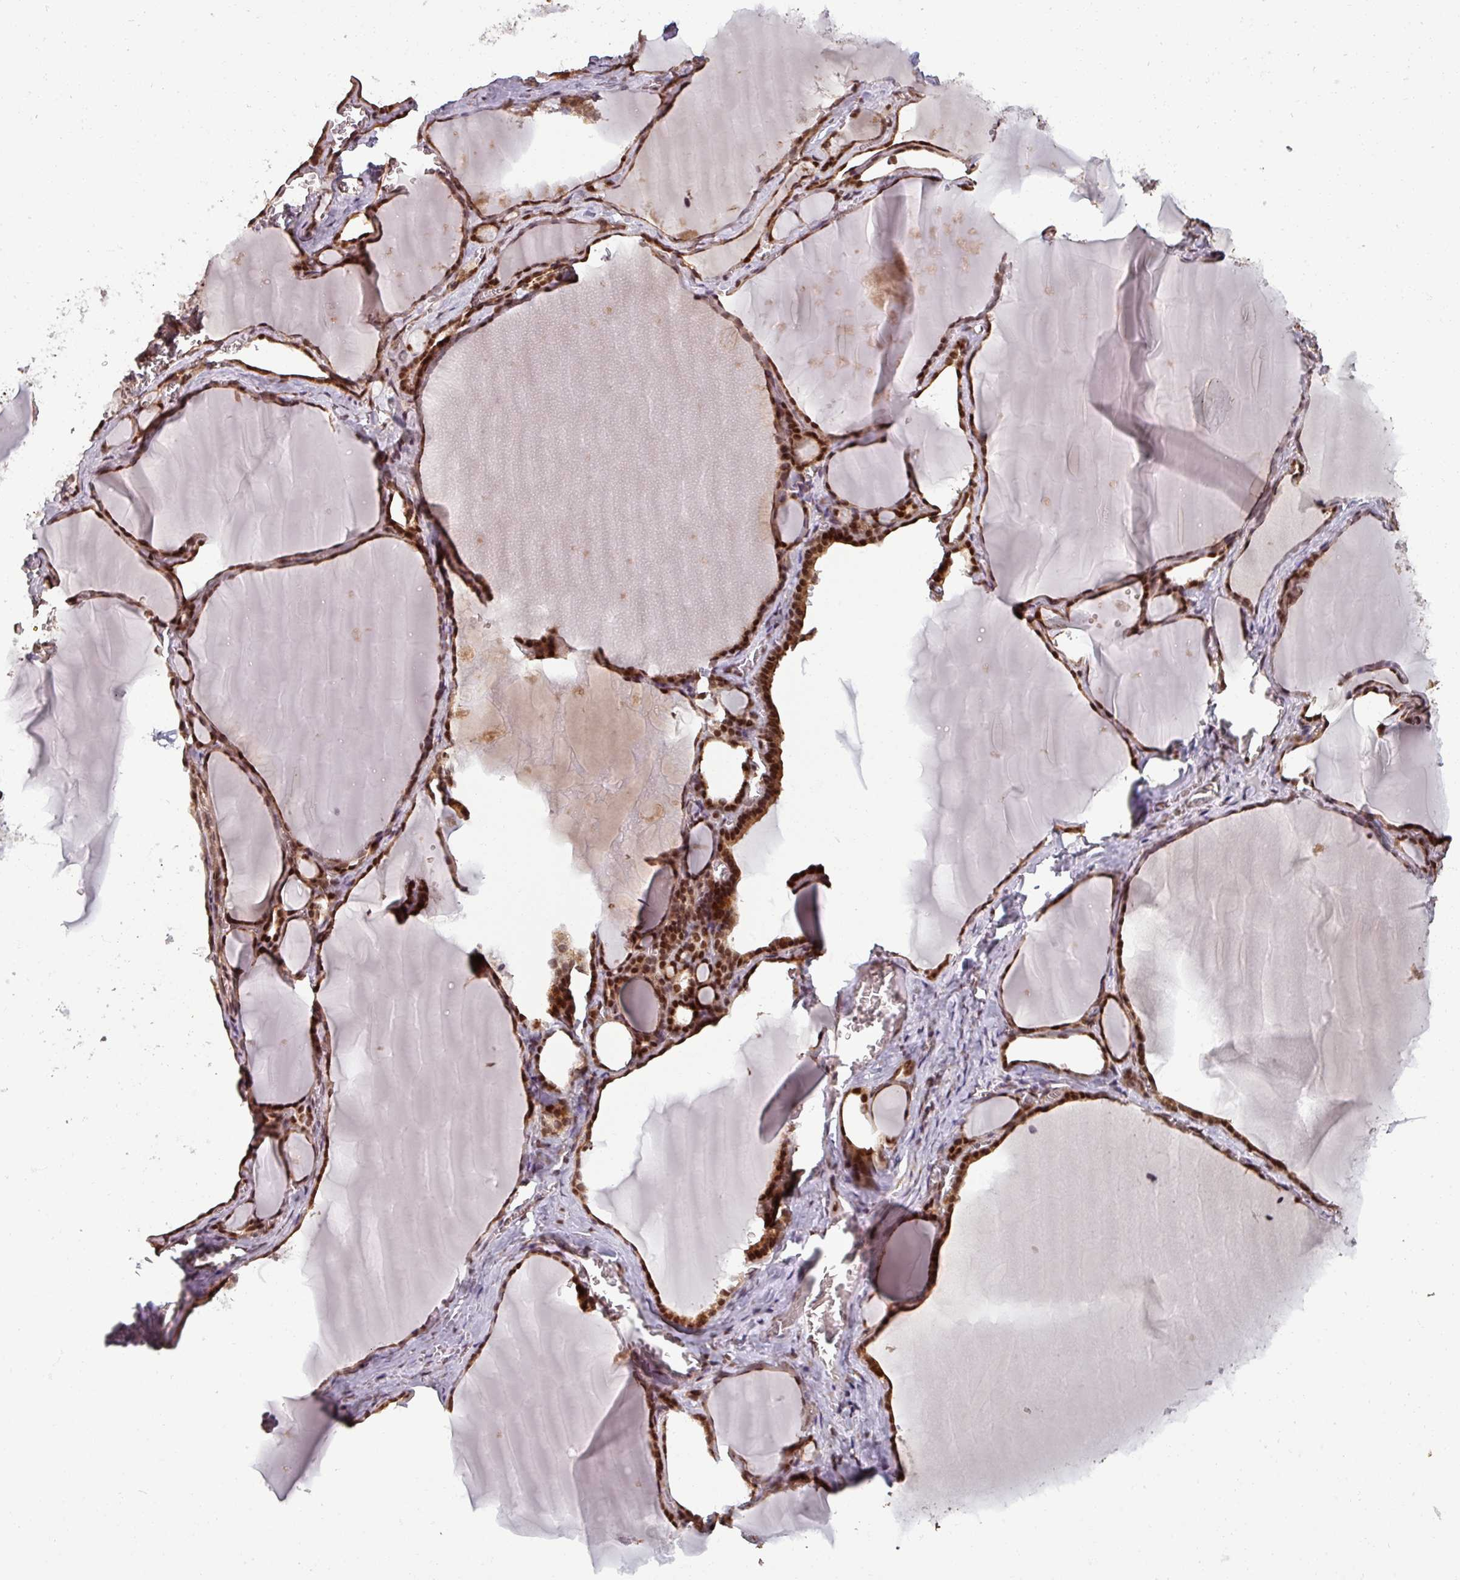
{"staining": {"intensity": "strong", "quantity": ">75%", "location": "cytoplasmic/membranous,nuclear"}, "tissue": "thyroid gland", "cell_type": "Glandular cells", "image_type": "normal", "snomed": [{"axis": "morphology", "description": "Normal tissue, NOS"}, {"axis": "topography", "description": "Thyroid gland"}], "caption": "Immunohistochemistry (IHC) of normal human thyroid gland displays high levels of strong cytoplasmic/membranous,nuclear expression in about >75% of glandular cells.", "gene": "SWI5", "patient": {"sex": "female", "age": 49}}